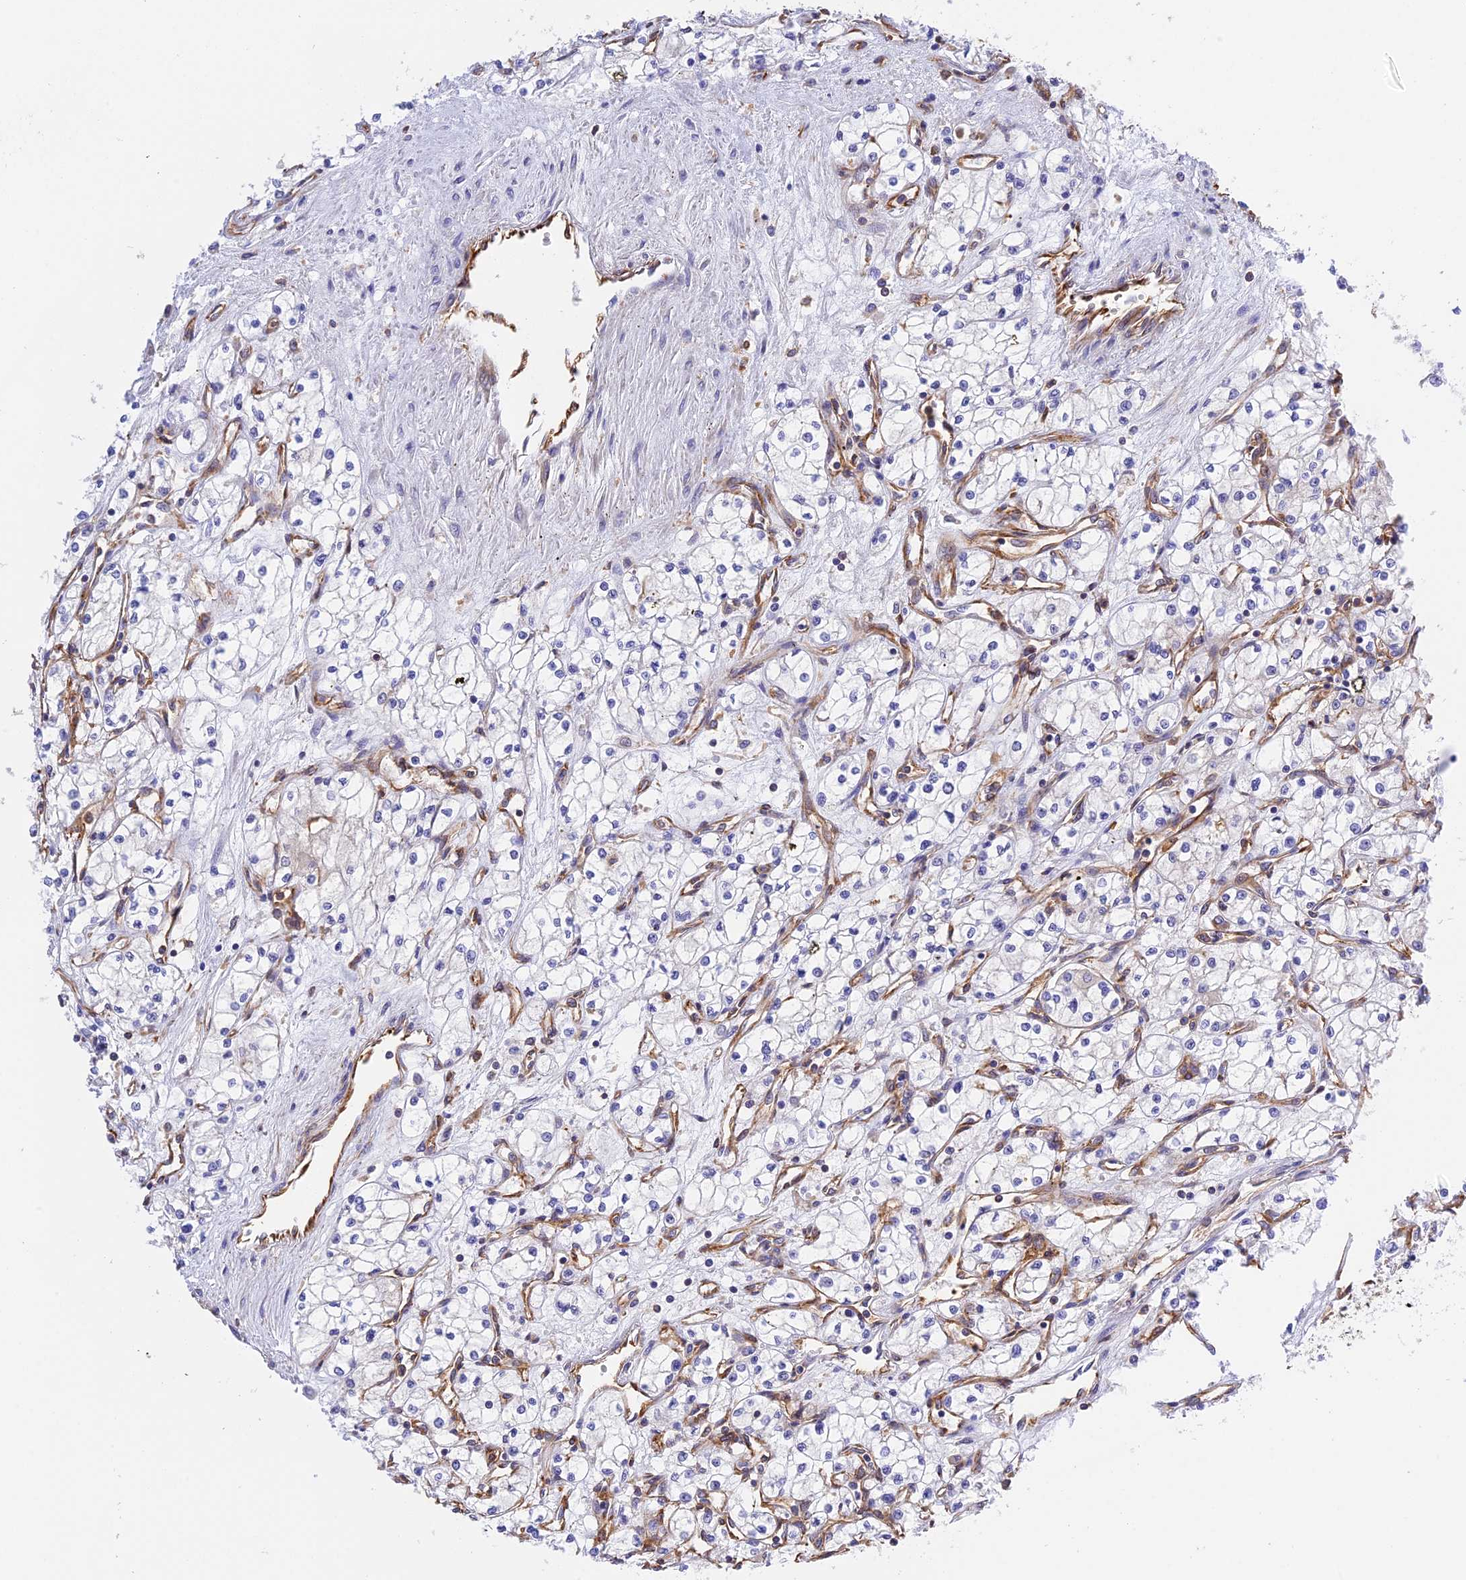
{"staining": {"intensity": "negative", "quantity": "none", "location": "none"}, "tissue": "renal cancer", "cell_type": "Tumor cells", "image_type": "cancer", "snomed": [{"axis": "morphology", "description": "Adenocarcinoma, NOS"}, {"axis": "topography", "description": "Kidney"}], "caption": "High power microscopy photomicrograph of an immunohistochemistry (IHC) histopathology image of renal cancer, revealing no significant expression in tumor cells. (DAB (3,3'-diaminobenzidine) IHC, high magnification).", "gene": "C5orf22", "patient": {"sex": "male", "age": 59}}